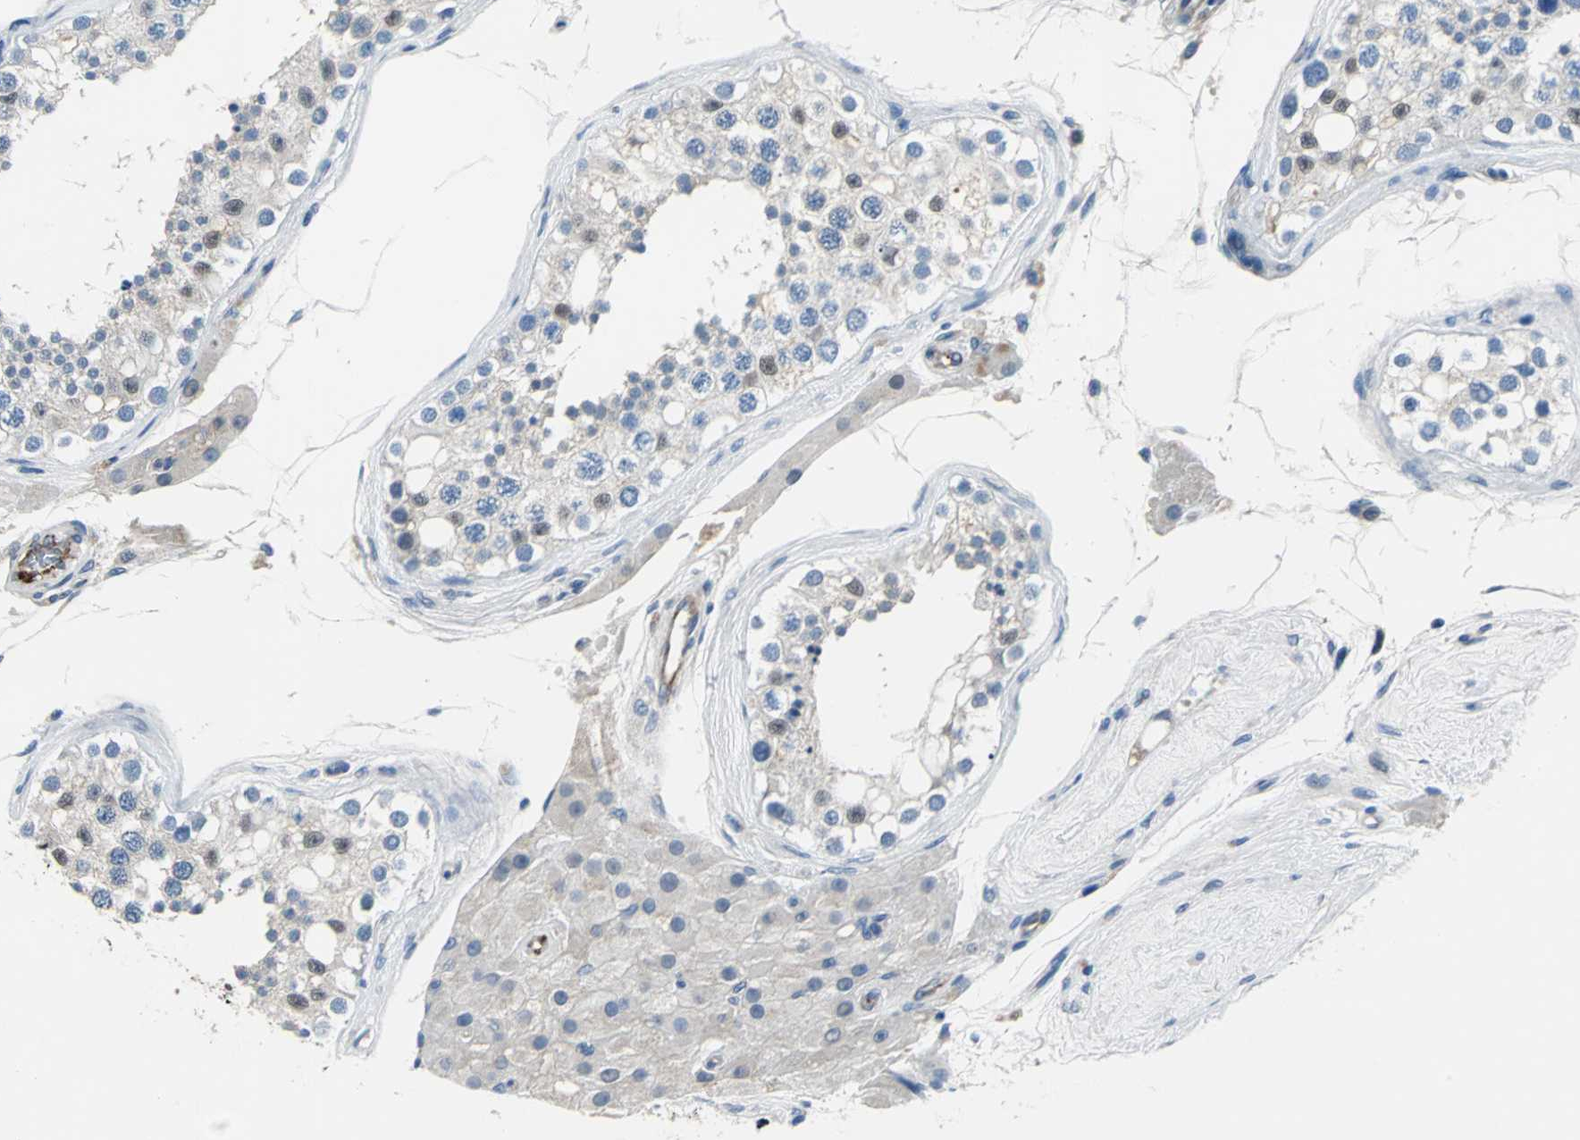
{"staining": {"intensity": "moderate", "quantity": "25%-75%", "location": "cytoplasmic/membranous,nuclear"}, "tissue": "testis", "cell_type": "Cells in seminiferous ducts", "image_type": "normal", "snomed": [{"axis": "morphology", "description": "Normal tissue, NOS"}, {"axis": "topography", "description": "Testis"}], "caption": "The photomicrograph displays immunohistochemical staining of unremarkable testis. There is moderate cytoplasmic/membranous,nuclear positivity is appreciated in about 25%-75% of cells in seminiferous ducts.", "gene": "SELP", "patient": {"sex": "male", "age": 68}}